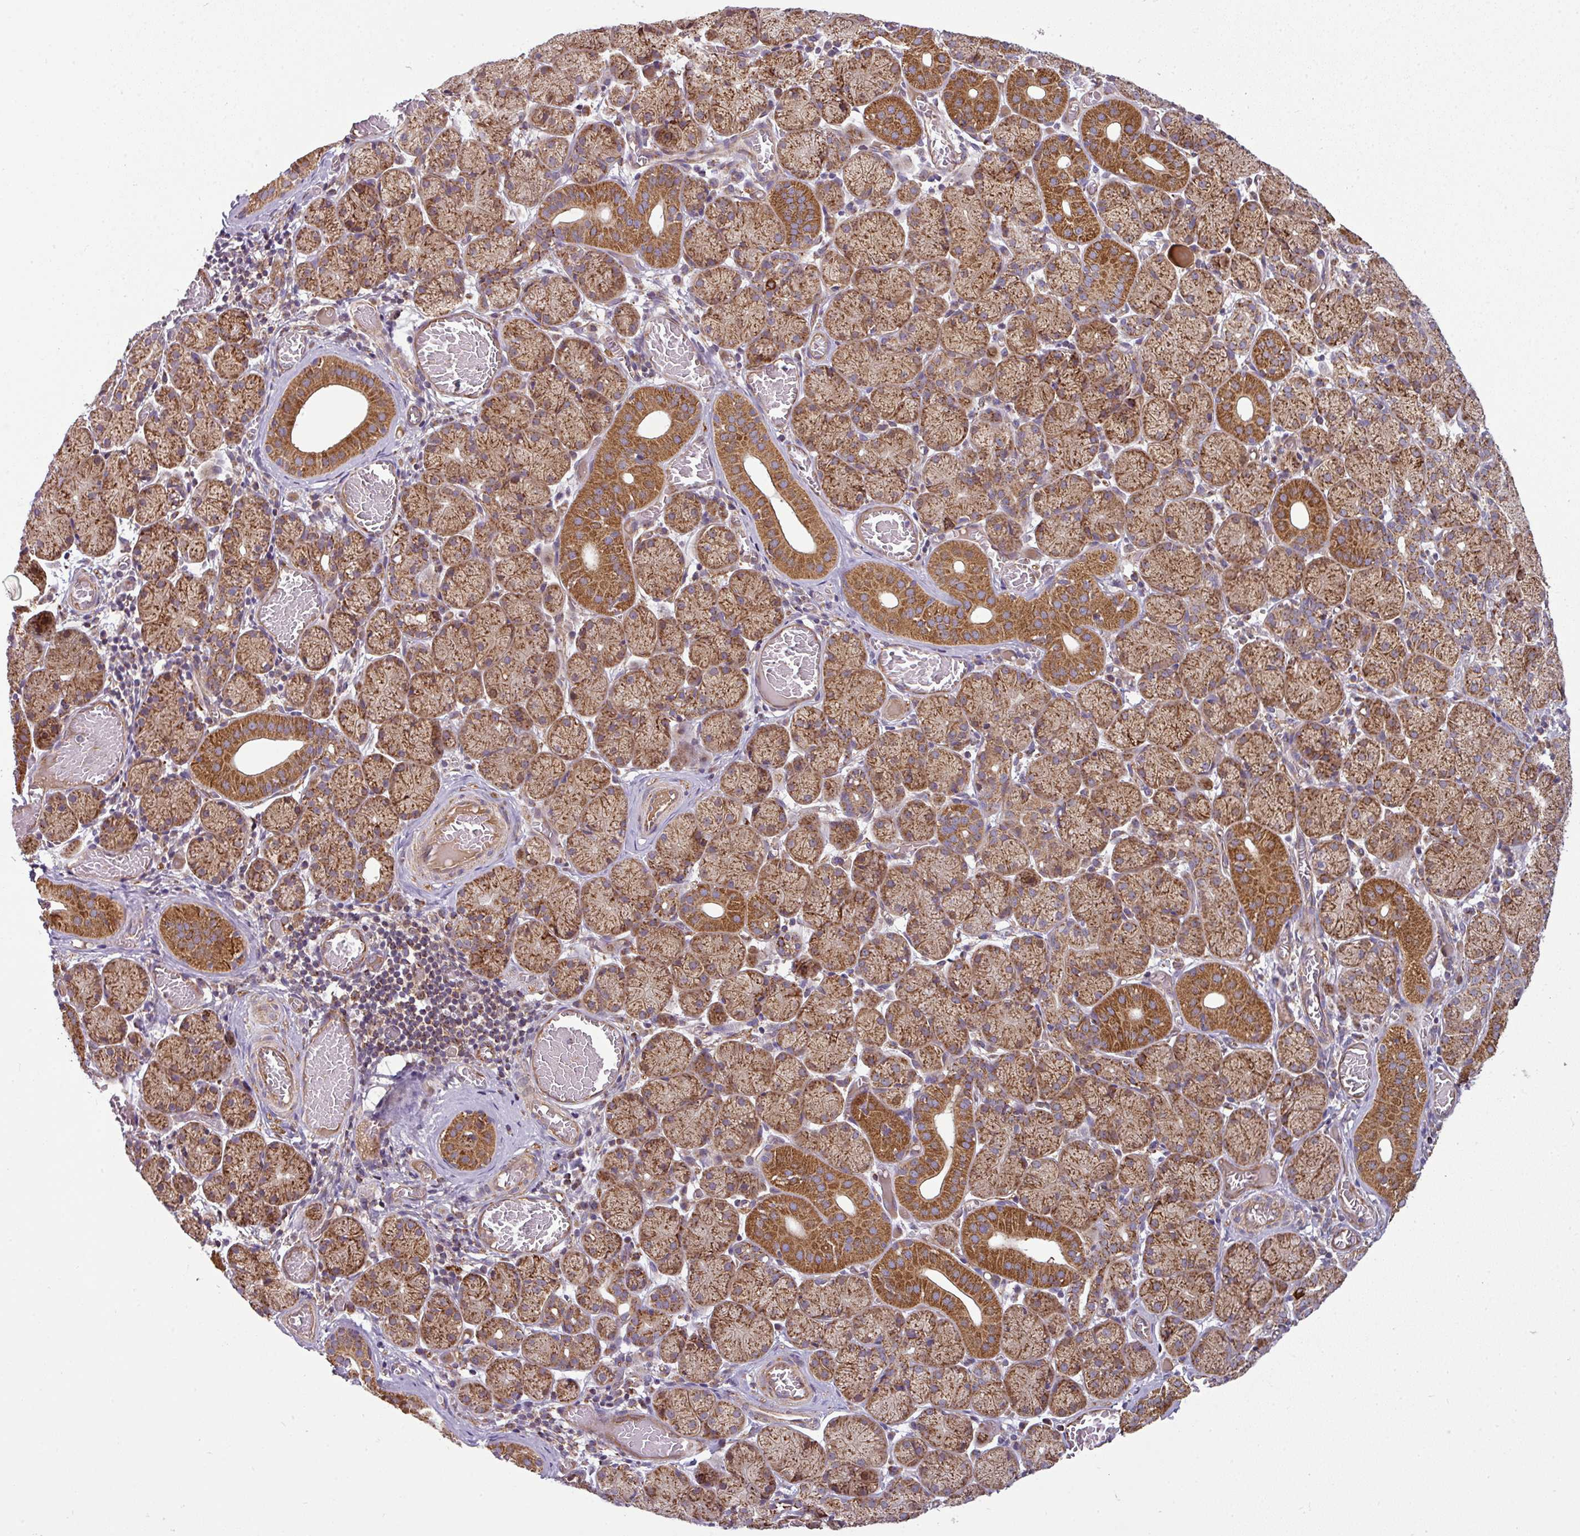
{"staining": {"intensity": "strong", "quantity": ">75%", "location": "cytoplasmic/membranous"}, "tissue": "salivary gland", "cell_type": "Glandular cells", "image_type": "normal", "snomed": [{"axis": "morphology", "description": "Normal tissue, NOS"}, {"axis": "topography", "description": "Salivary gland"}], "caption": "Immunohistochemical staining of unremarkable human salivary gland reveals >75% levels of strong cytoplasmic/membranous protein expression in approximately >75% of glandular cells. (Brightfield microscopy of DAB IHC at high magnification).", "gene": "PRELID3B", "patient": {"sex": "female", "age": 24}}